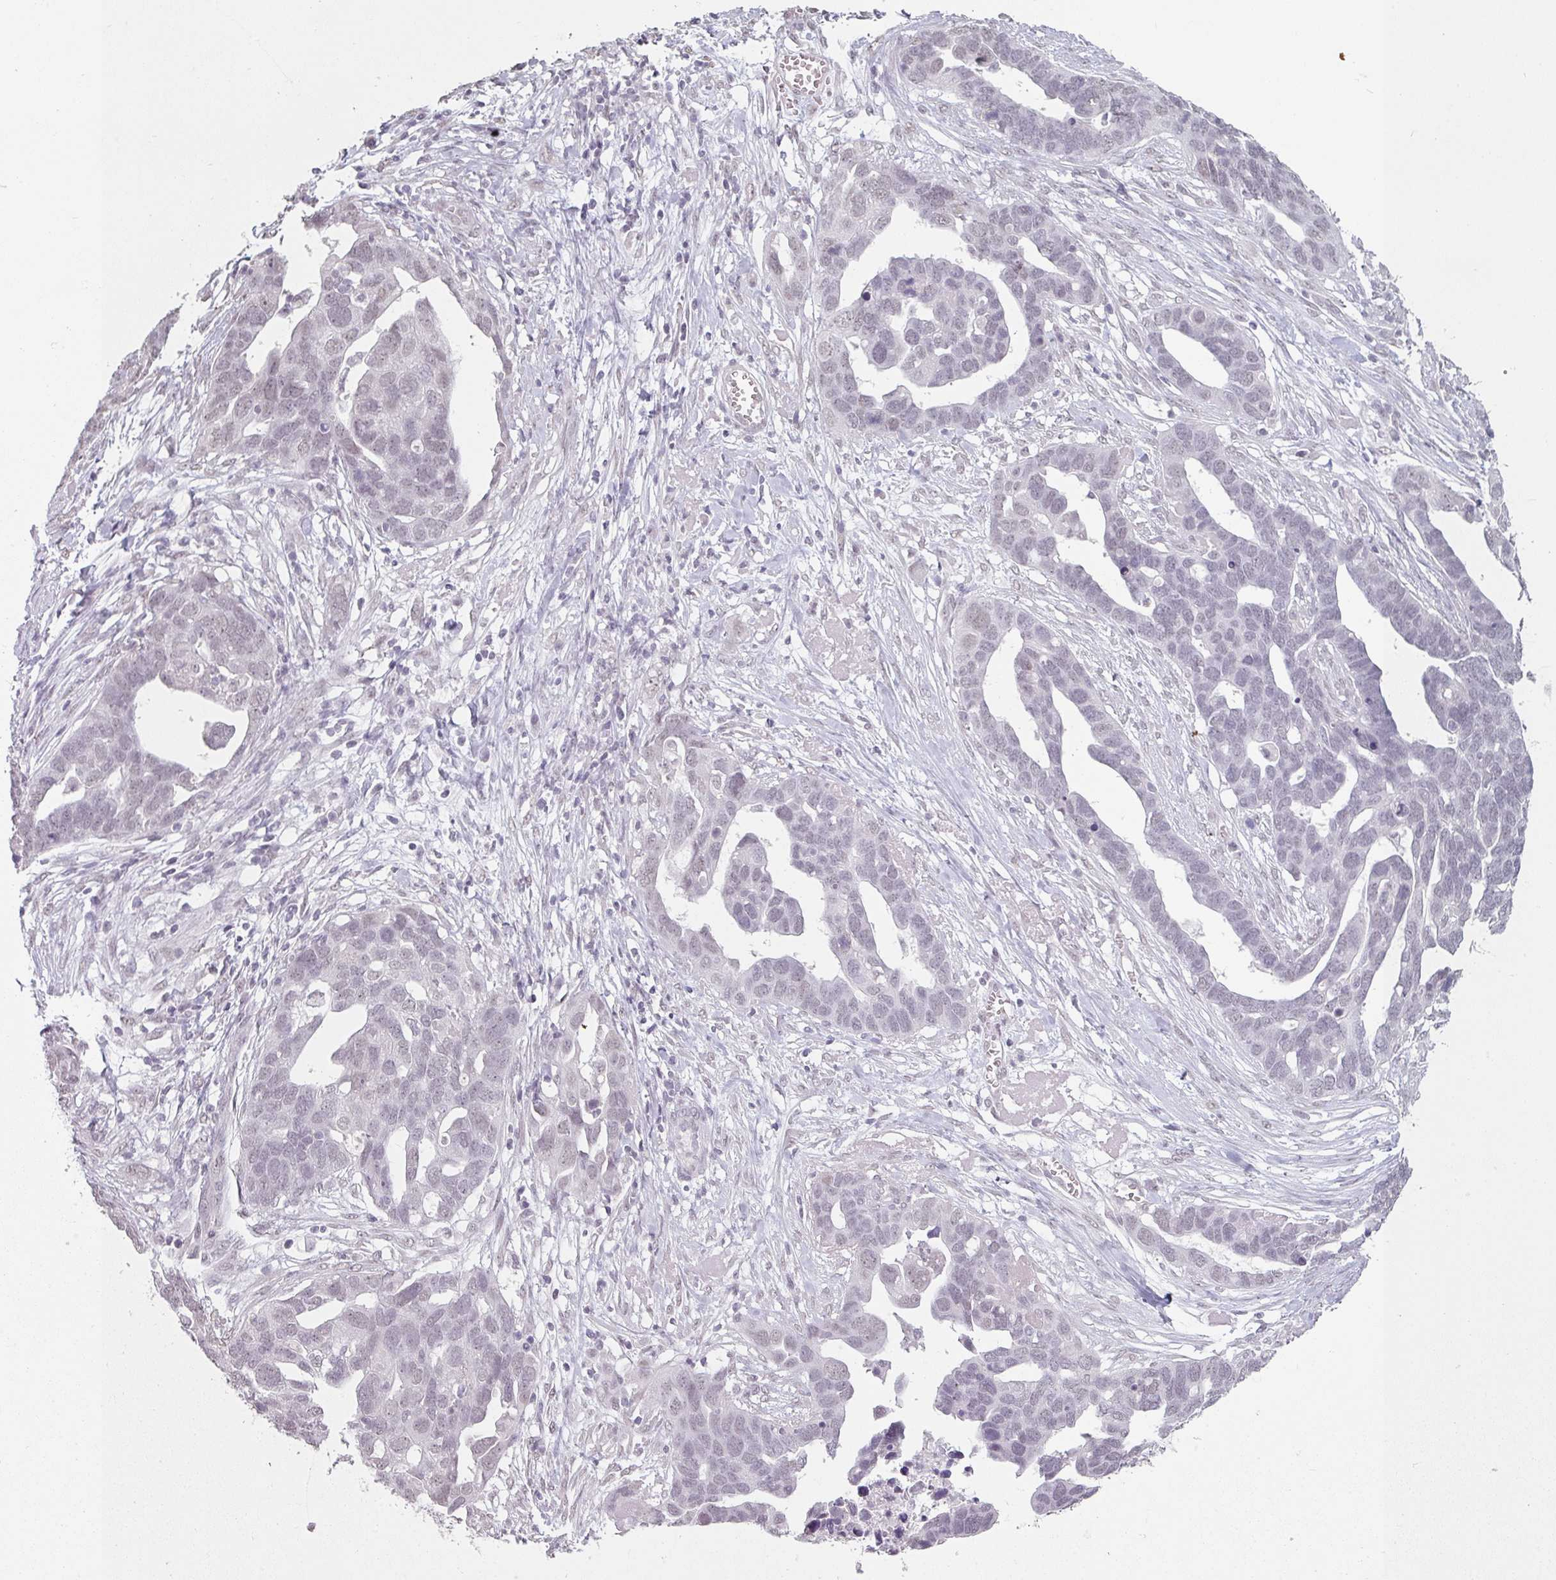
{"staining": {"intensity": "negative", "quantity": "none", "location": "none"}, "tissue": "ovarian cancer", "cell_type": "Tumor cells", "image_type": "cancer", "snomed": [{"axis": "morphology", "description": "Cystadenocarcinoma, serous, NOS"}, {"axis": "topography", "description": "Ovary"}], "caption": "DAB immunohistochemical staining of ovarian serous cystadenocarcinoma demonstrates no significant expression in tumor cells.", "gene": "SPRR1A", "patient": {"sex": "female", "age": 54}}